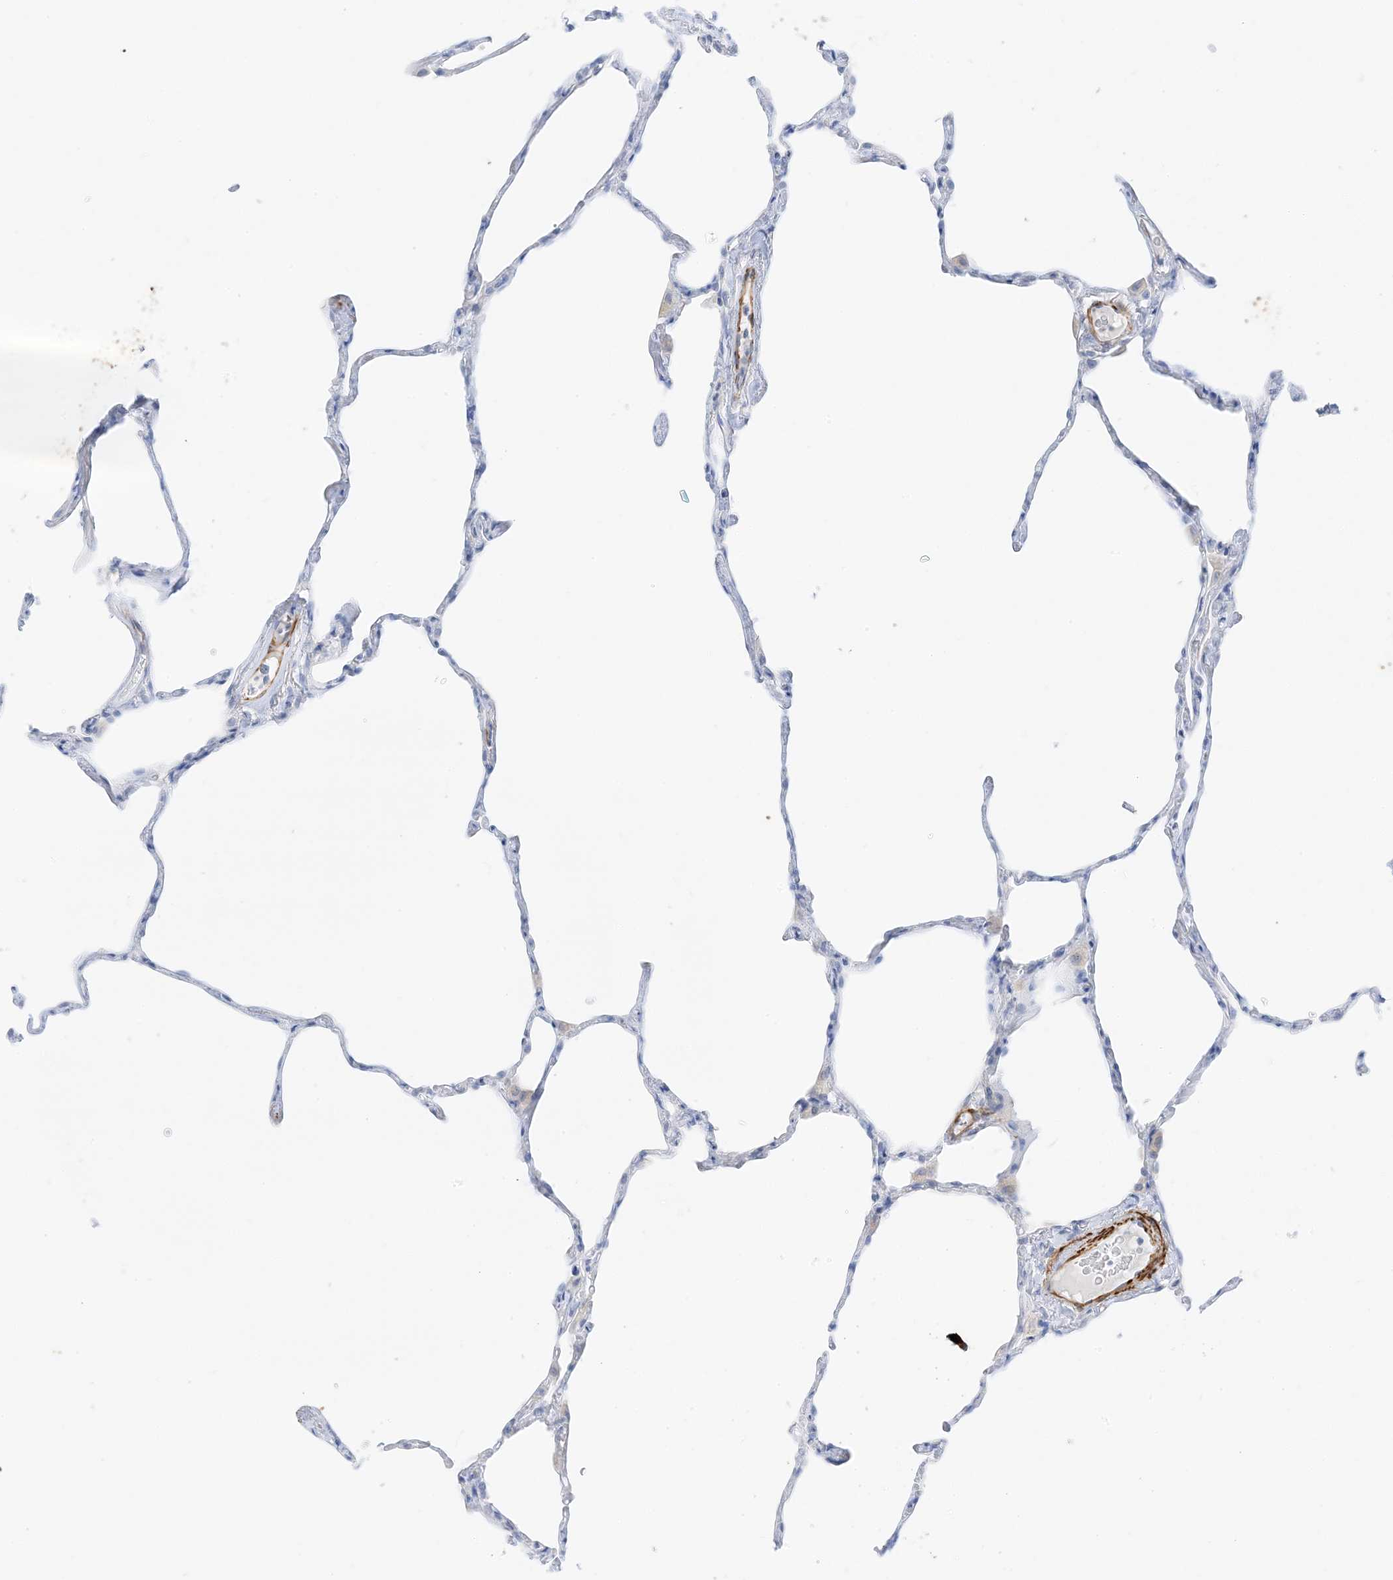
{"staining": {"intensity": "negative", "quantity": "none", "location": "none"}, "tissue": "lung", "cell_type": "Alveolar cells", "image_type": "normal", "snomed": [{"axis": "morphology", "description": "Normal tissue, NOS"}, {"axis": "topography", "description": "Lung"}], "caption": "Human lung stained for a protein using immunohistochemistry displays no expression in alveolar cells.", "gene": "SLC22A13", "patient": {"sex": "male", "age": 65}}